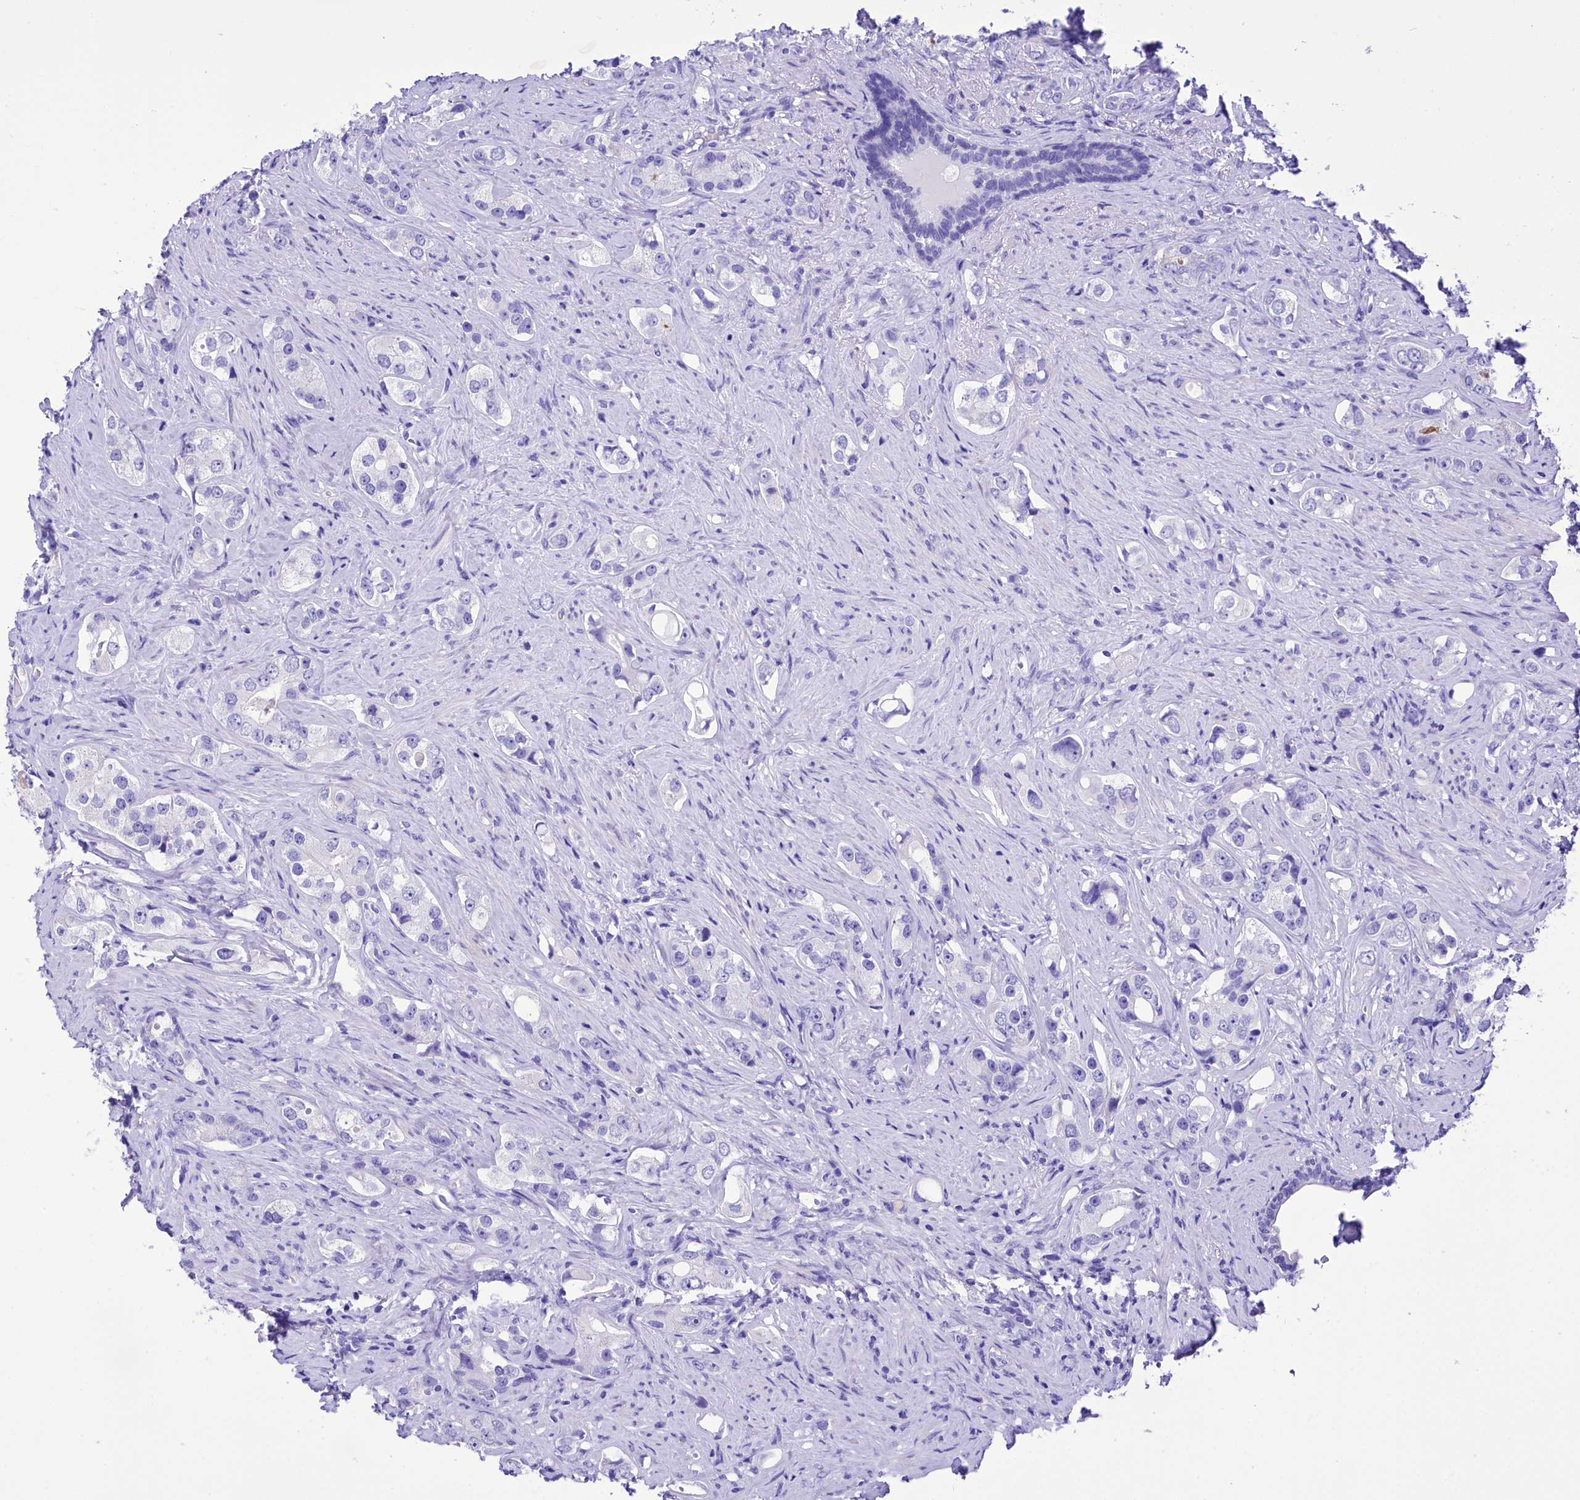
{"staining": {"intensity": "negative", "quantity": "none", "location": "none"}, "tissue": "prostate cancer", "cell_type": "Tumor cells", "image_type": "cancer", "snomed": [{"axis": "morphology", "description": "Adenocarcinoma, High grade"}, {"axis": "topography", "description": "Prostate"}], "caption": "The histopathology image exhibits no staining of tumor cells in prostate cancer. (DAB (3,3'-diaminobenzidine) IHC, high magnification).", "gene": "TTC36", "patient": {"sex": "male", "age": 63}}